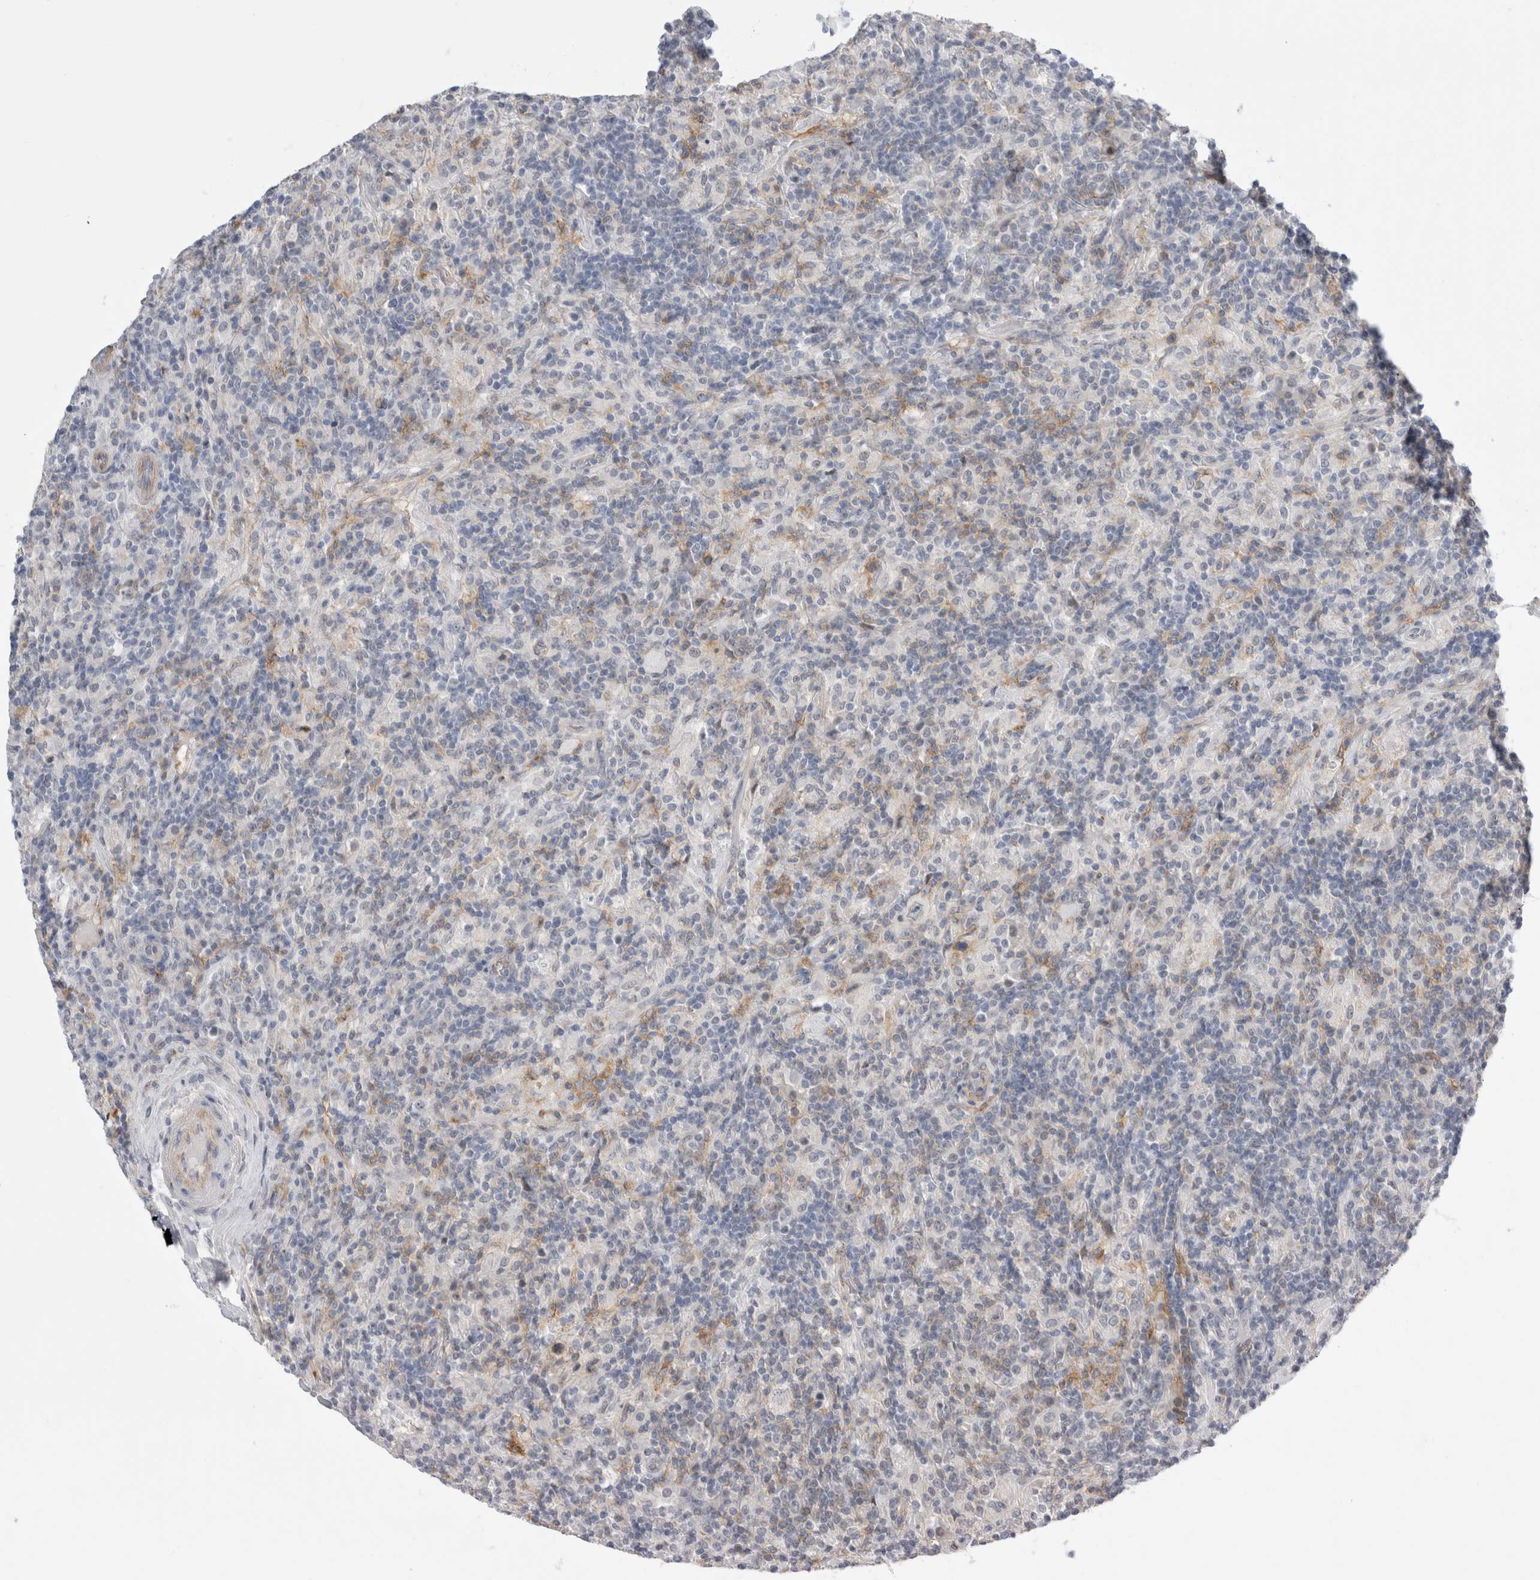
{"staining": {"intensity": "negative", "quantity": "none", "location": "none"}, "tissue": "lymphoma", "cell_type": "Tumor cells", "image_type": "cancer", "snomed": [{"axis": "morphology", "description": "Hodgkin's disease, NOS"}, {"axis": "topography", "description": "Lymph node"}], "caption": "A high-resolution photomicrograph shows IHC staining of lymphoma, which reveals no significant positivity in tumor cells.", "gene": "VANGL1", "patient": {"sex": "male", "age": 70}}